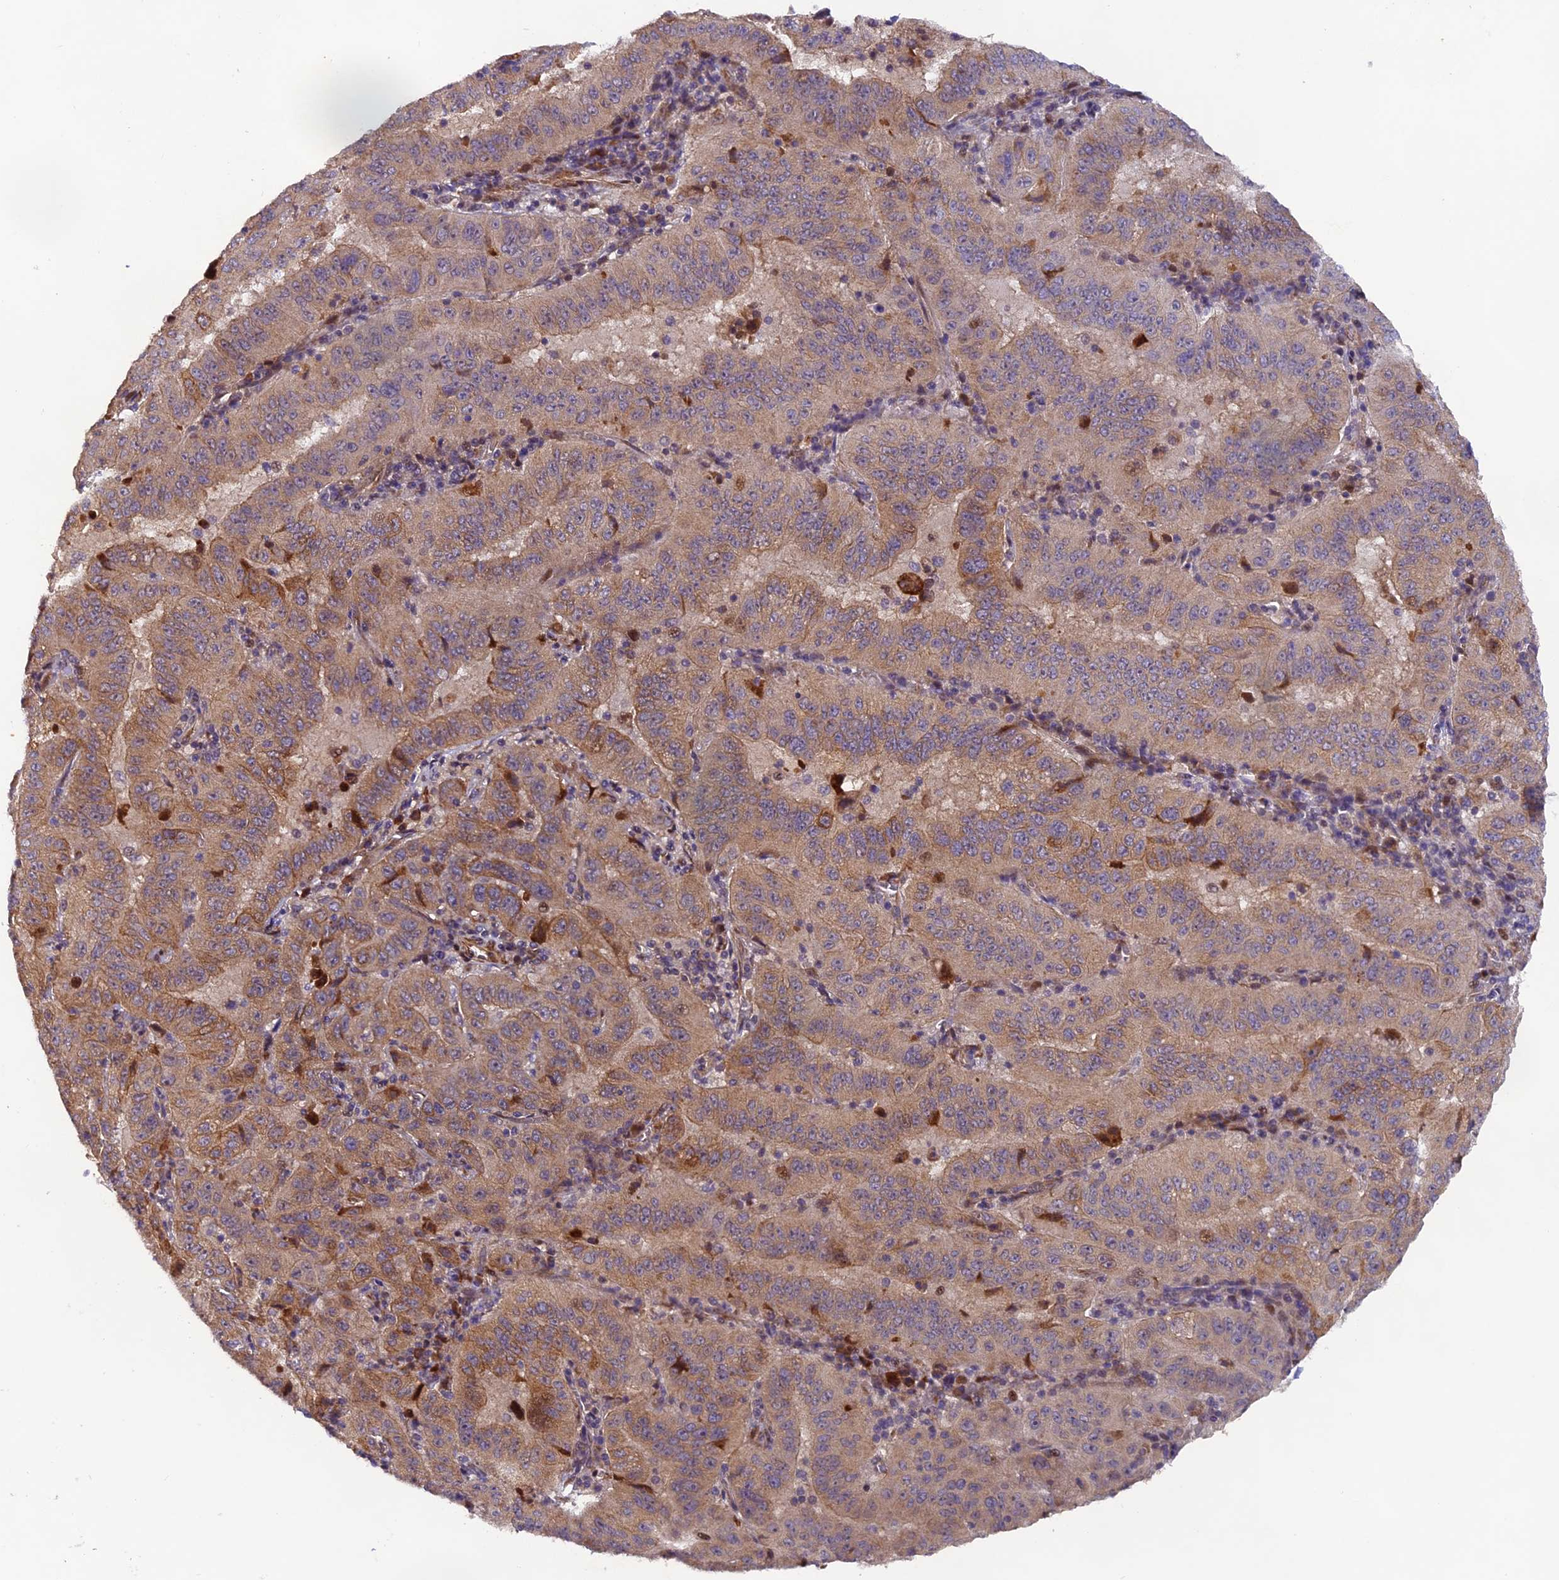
{"staining": {"intensity": "moderate", "quantity": ">75%", "location": "cytoplasmic/membranous"}, "tissue": "pancreatic cancer", "cell_type": "Tumor cells", "image_type": "cancer", "snomed": [{"axis": "morphology", "description": "Adenocarcinoma, NOS"}, {"axis": "topography", "description": "Pancreas"}], "caption": "IHC image of neoplastic tissue: human pancreatic cancer (adenocarcinoma) stained using immunohistochemistry exhibits medium levels of moderate protein expression localized specifically in the cytoplasmic/membranous of tumor cells, appearing as a cytoplasmic/membranous brown color.", "gene": "RAB28", "patient": {"sex": "male", "age": 63}}